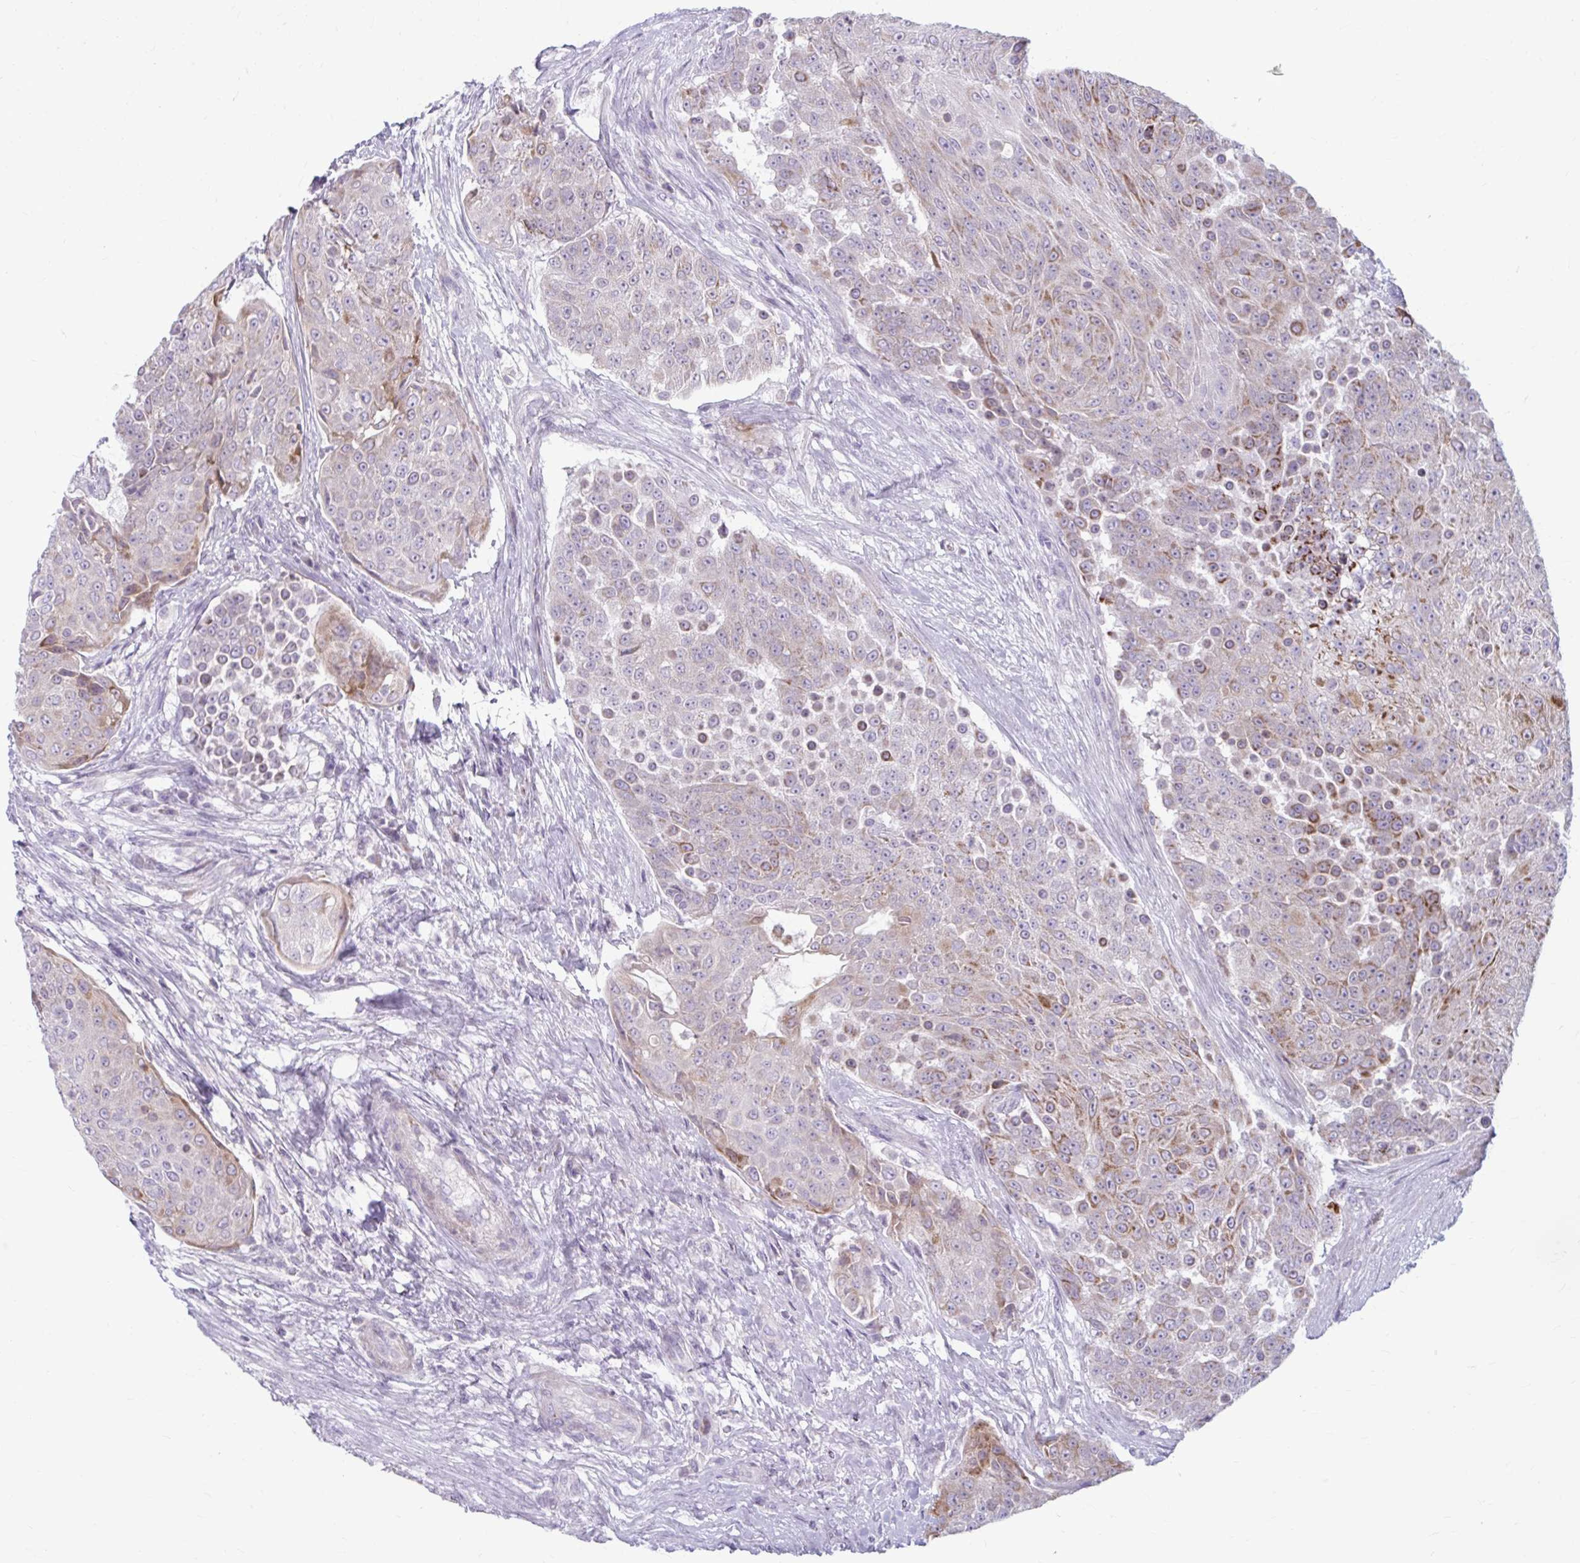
{"staining": {"intensity": "strong", "quantity": "<25%", "location": "cytoplasmic/membranous"}, "tissue": "urothelial cancer", "cell_type": "Tumor cells", "image_type": "cancer", "snomed": [{"axis": "morphology", "description": "Urothelial carcinoma, High grade"}, {"axis": "topography", "description": "Urinary bladder"}], "caption": "An IHC photomicrograph of neoplastic tissue is shown. Protein staining in brown shows strong cytoplasmic/membranous positivity in urothelial cancer within tumor cells. The protein of interest is shown in brown color, while the nuclei are stained blue.", "gene": "MSMO1", "patient": {"sex": "female", "age": 63}}